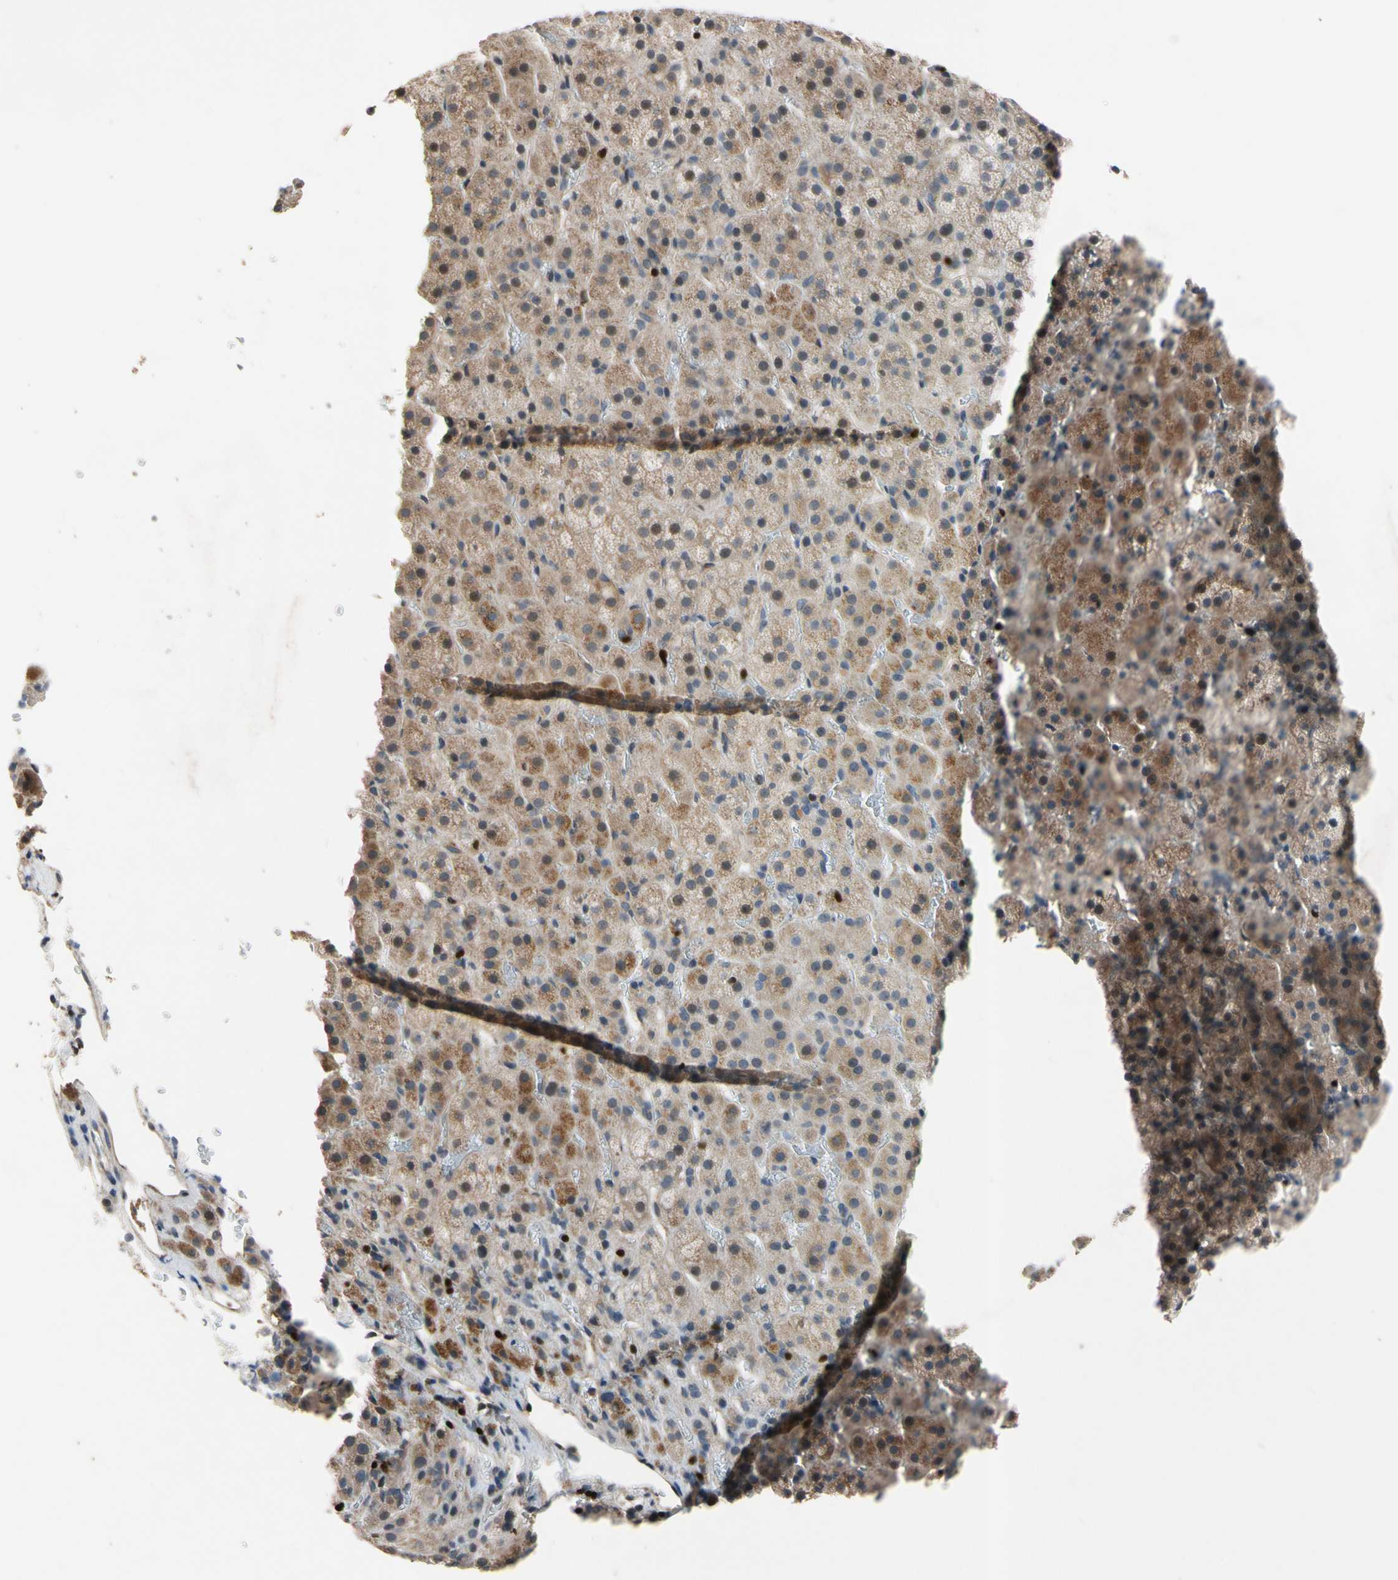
{"staining": {"intensity": "weak", "quantity": ">75%", "location": "cytoplasmic/membranous"}, "tissue": "adrenal gland", "cell_type": "Glandular cells", "image_type": "normal", "snomed": [{"axis": "morphology", "description": "Normal tissue, NOS"}, {"axis": "topography", "description": "Adrenal gland"}], "caption": "Immunohistochemical staining of benign human adrenal gland exhibits low levels of weak cytoplasmic/membranous positivity in approximately >75% of glandular cells.", "gene": "TBX21", "patient": {"sex": "female", "age": 57}}